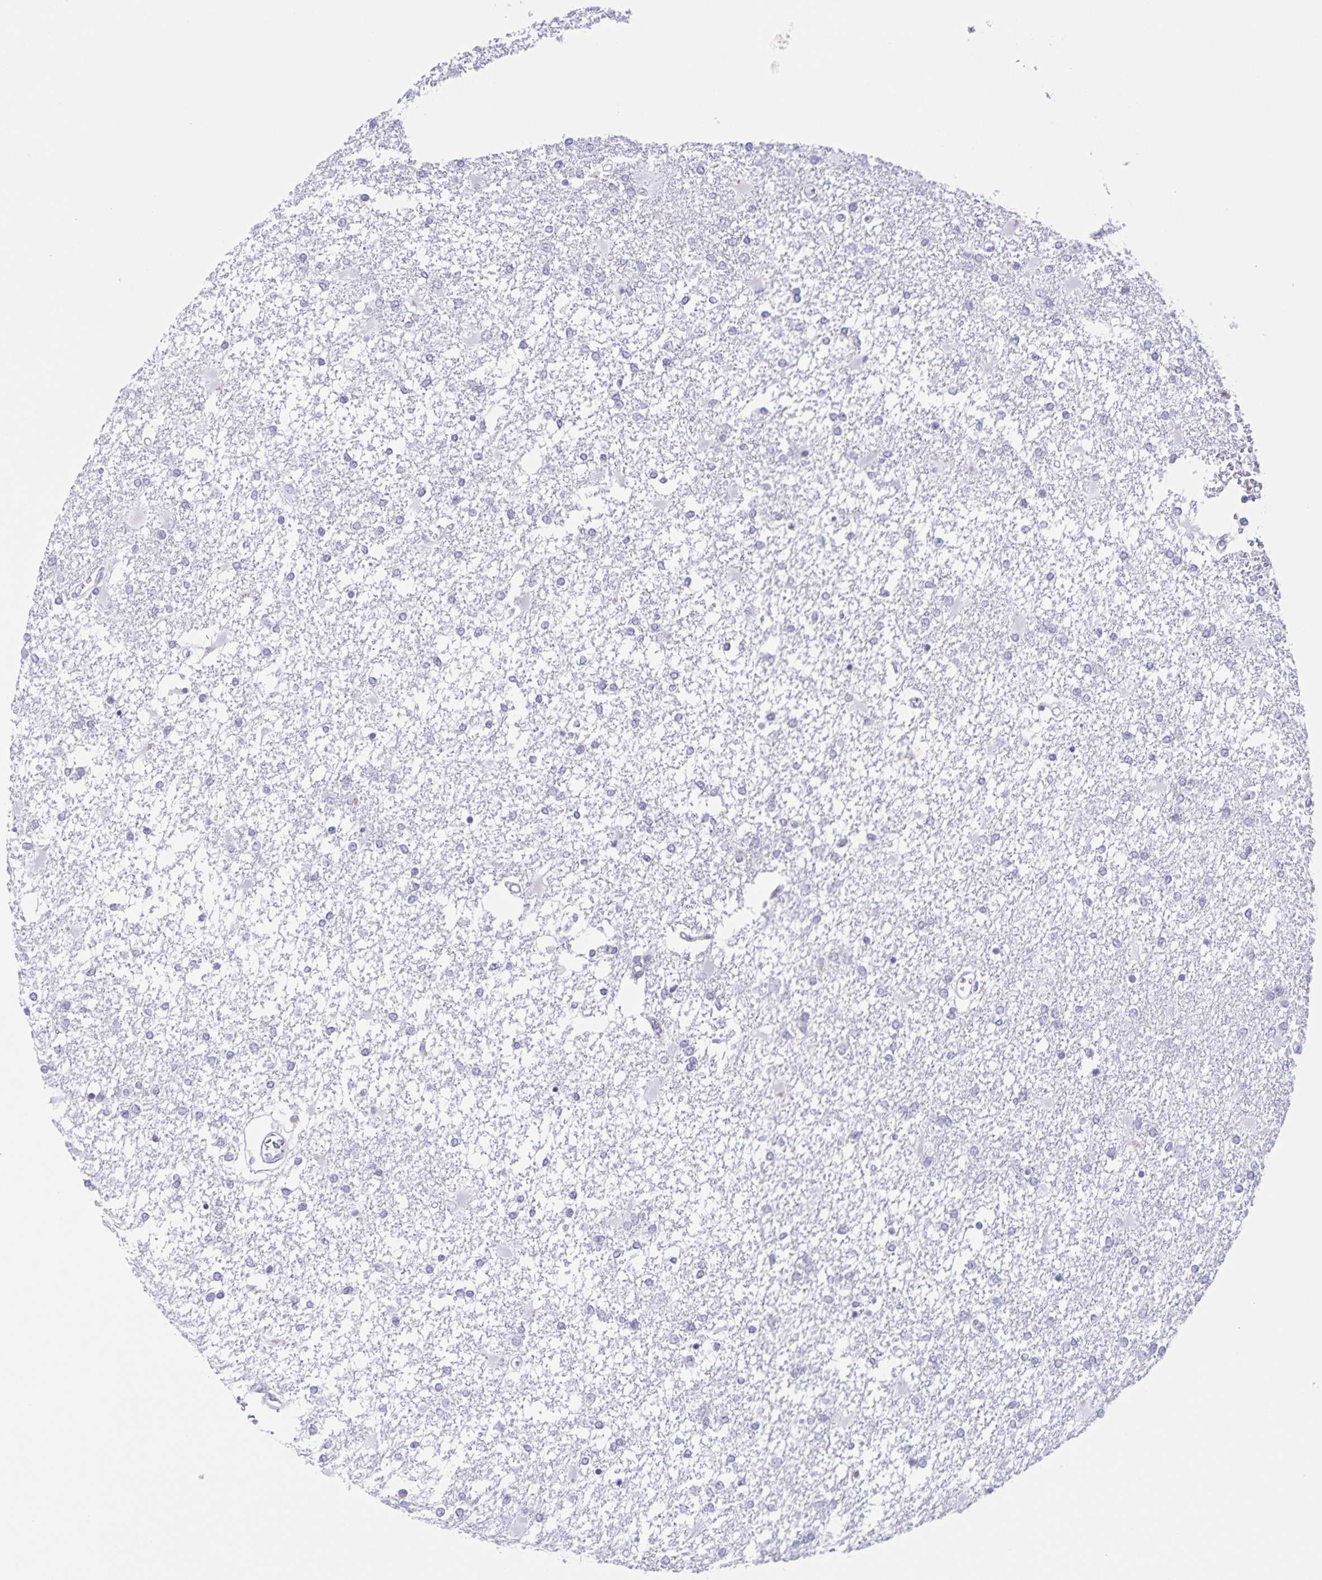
{"staining": {"intensity": "negative", "quantity": "none", "location": "none"}, "tissue": "glioma", "cell_type": "Tumor cells", "image_type": "cancer", "snomed": [{"axis": "morphology", "description": "Glioma, malignant, High grade"}, {"axis": "topography", "description": "Cerebral cortex"}], "caption": "IHC micrograph of human glioma stained for a protein (brown), which displays no positivity in tumor cells.", "gene": "LCE6A", "patient": {"sex": "male", "age": 79}}